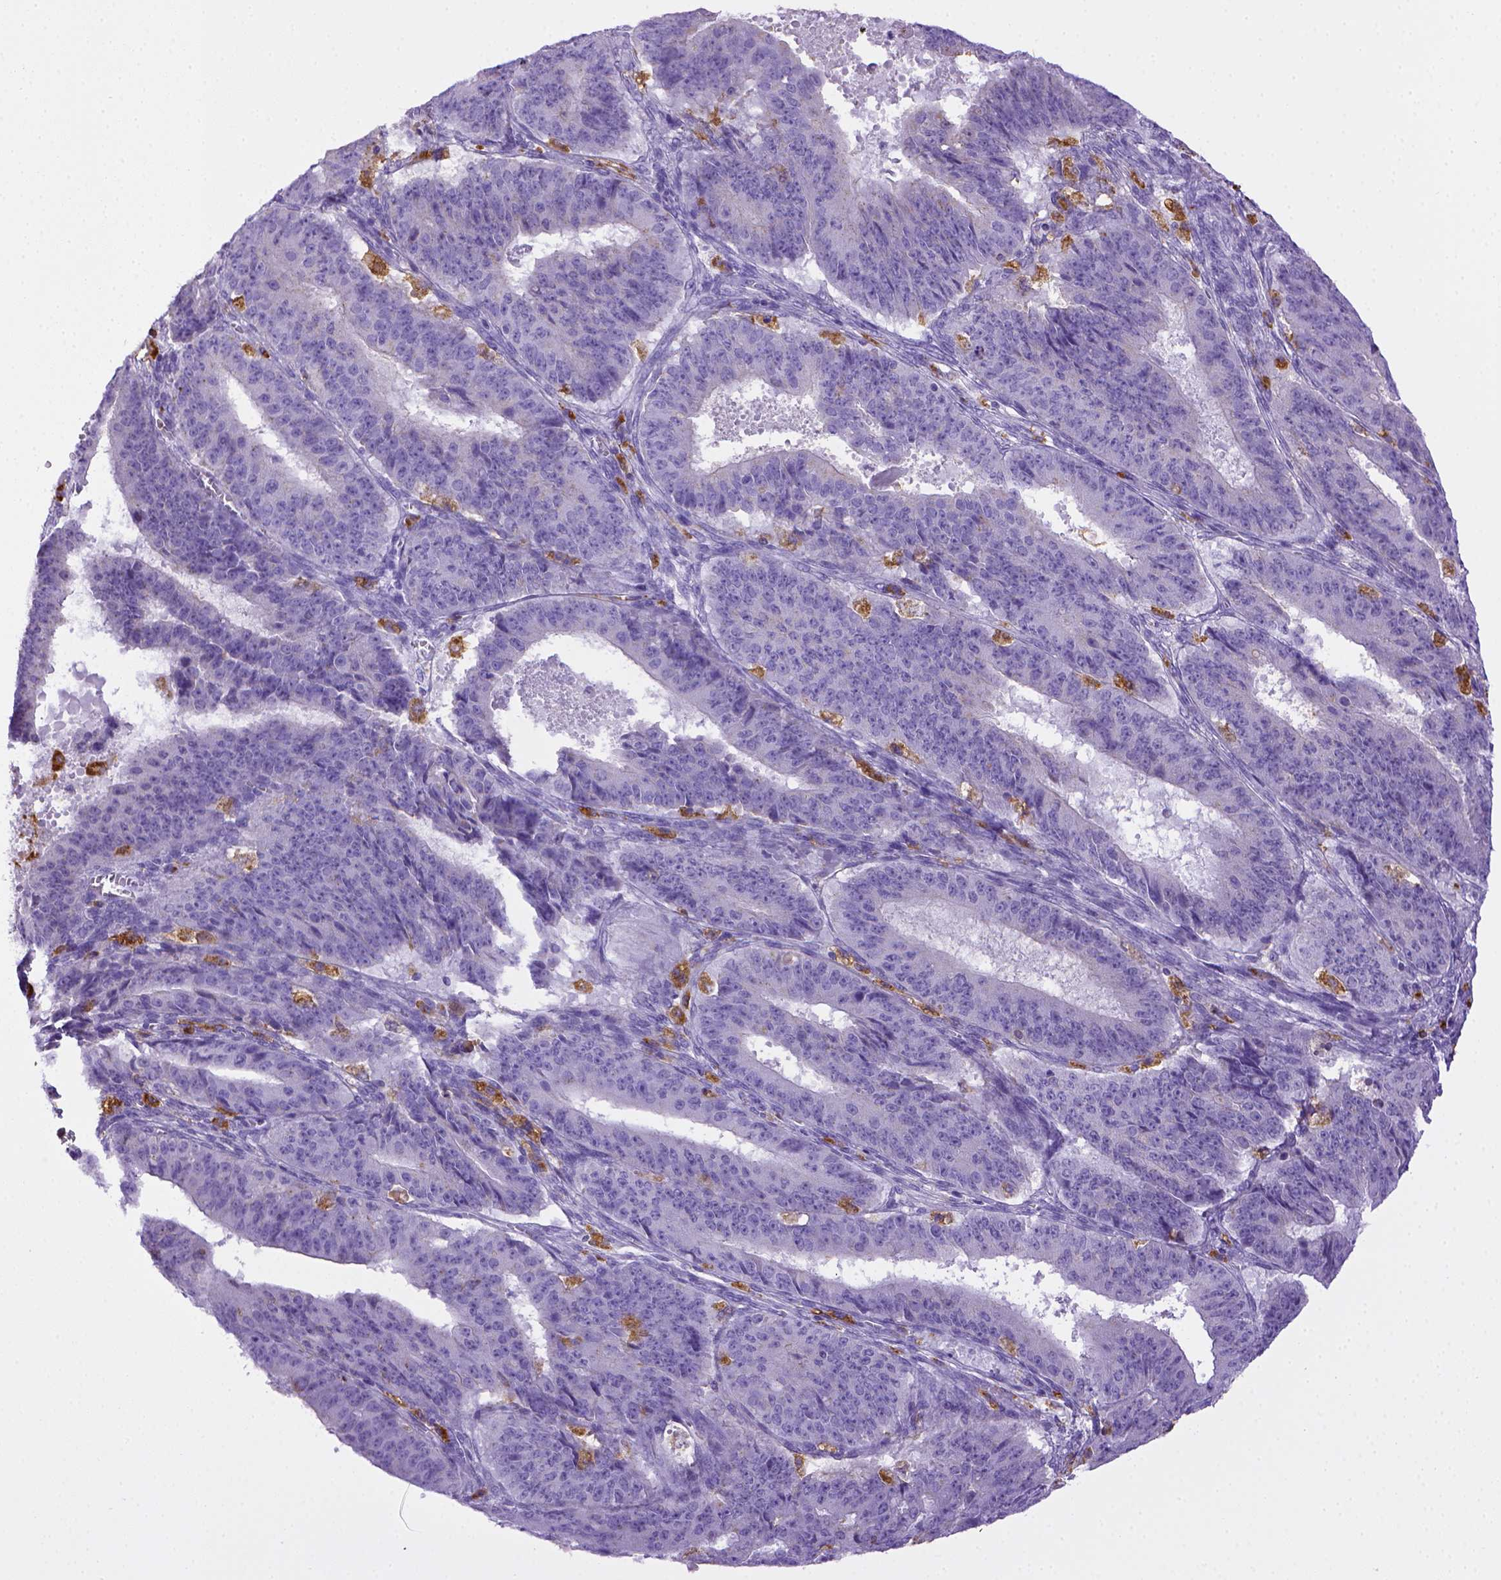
{"staining": {"intensity": "negative", "quantity": "none", "location": "none"}, "tissue": "ovarian cancer", "cell_type": "Tumor cells", "image_type": "cancer", "snomed": [{"axis": "morphology", "description": "Carcinoma, endometroid"}, {"axis": "topography", "description": "Ovary"}], "caption": "A high-resolution micrograph shows immunohistochemistry (IHC) staining of ovarian endometroid carcinoma, which reveals no significant positivity in tumor cells.", "gene": "CD68", "patient": {"sex": "female", "age": 42}}